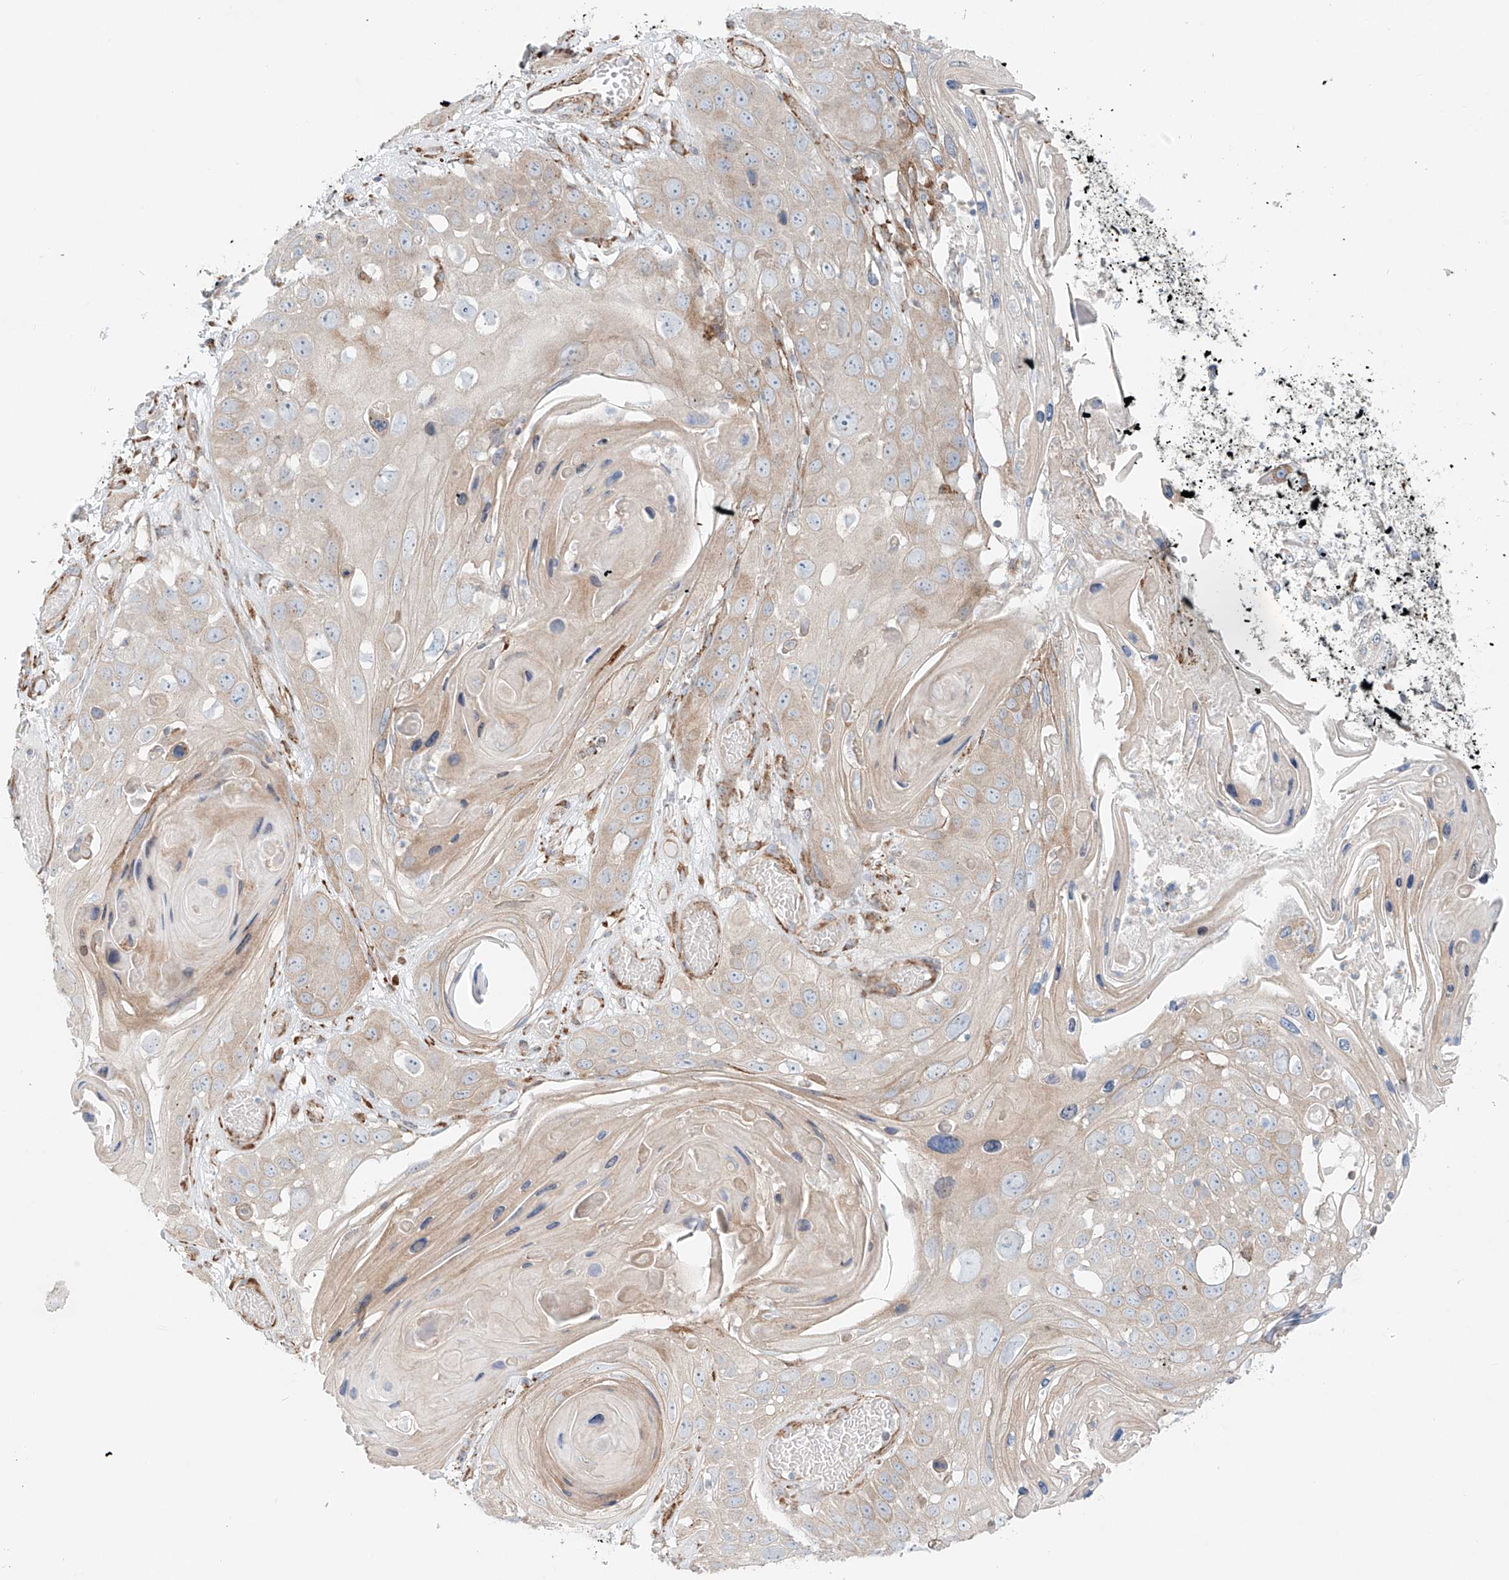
{"staining": {"intensity": "weak", "quantity": "<25%", "location": "cytoplasmic/membranous"}, "tissue": "skin cancer", "cell_type": "Tumor cells", "image_type": "cancer", "snomed": [{"axis": "morphology", "description": "Squamous cell carcinoma, NOS"}, {"axis": "topography", "description": "Skin"}], "caption": "DAB (3,3'-diaminobenzidine) immunohistochemical staining of skin cancer reveals no significant staining in tumor cells.", "gene": "EIPR1", "patient": {"sex": "male", "age": 55}}